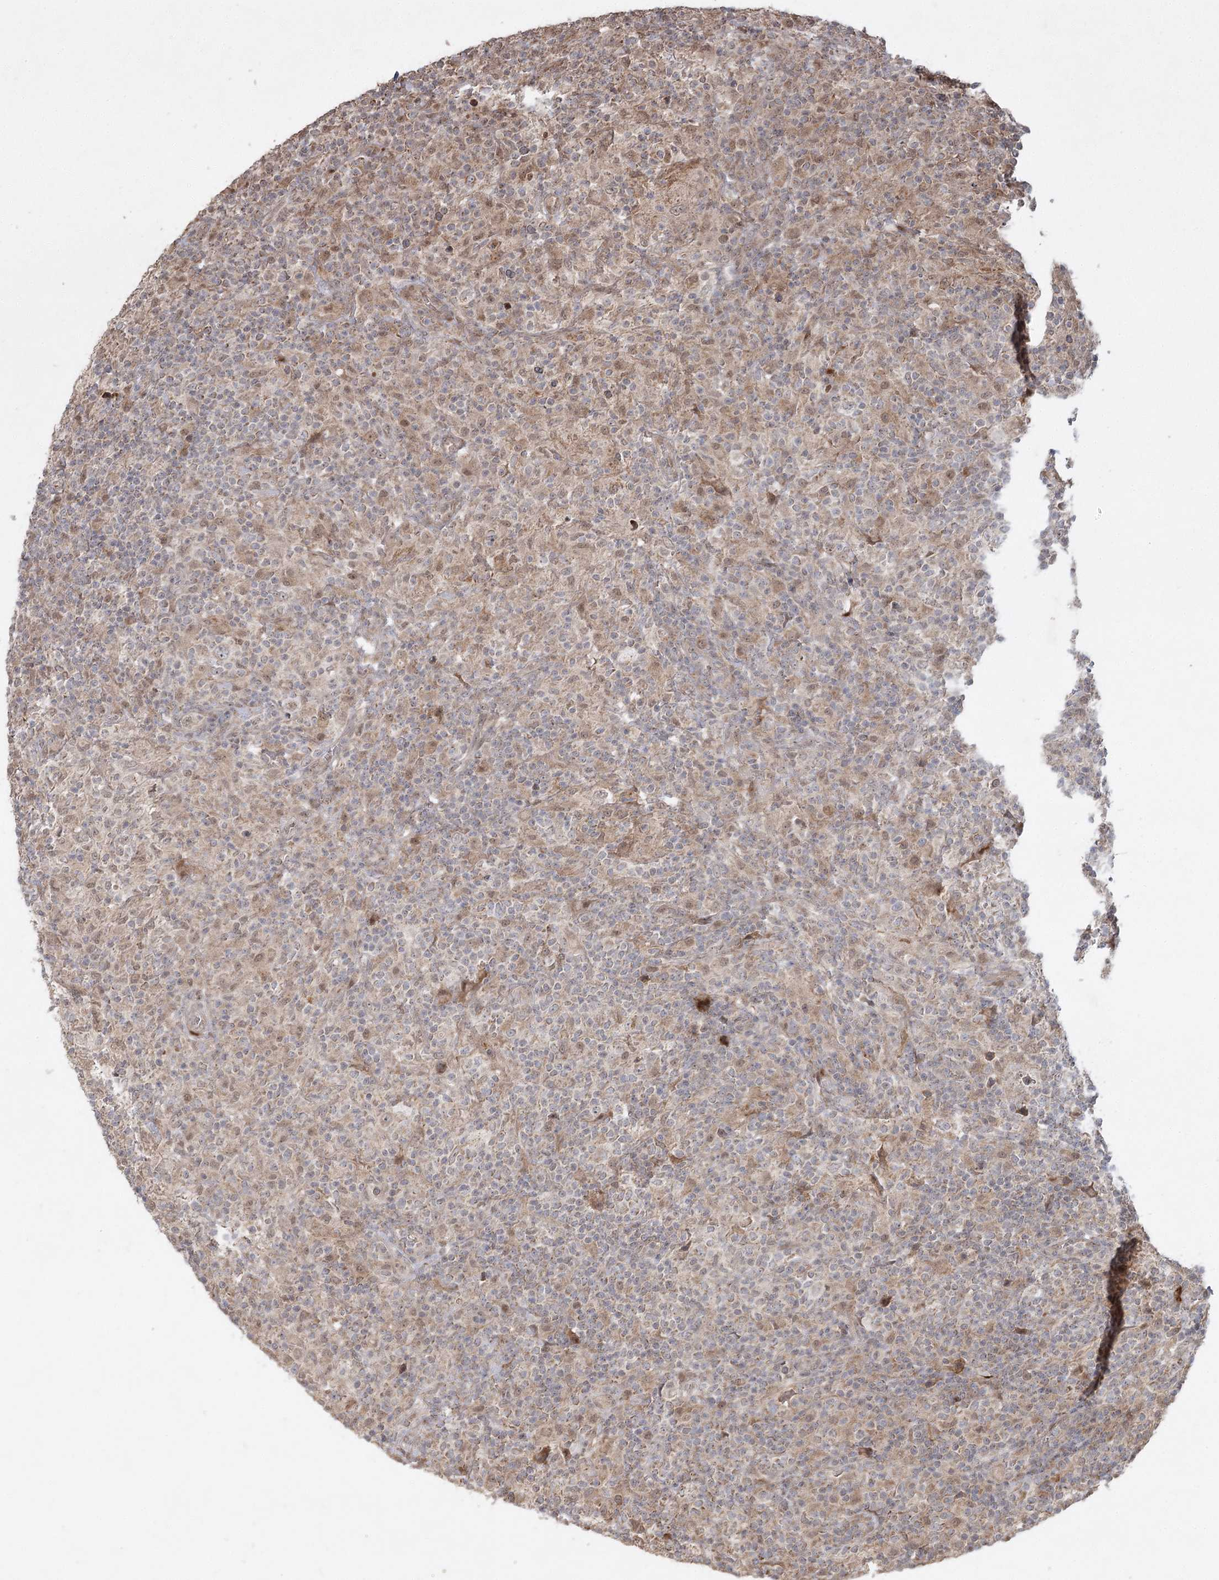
{"staining": {"intensity": "weak", "quantity": ">75%", "location": "cytoplasmic/membranous"}, "tissue": "lymphoma", "cell_type": "Tumor cells", "image_type": "cancer", "snomed": [{"axis": "morphology", "description": "Hodgkin's disease, NOS"}, {"axis": "topography", "description": "Lymph node"}], "caption": "A high-resolution image shows immunohistochemistry (IHC) staining of lymphoma, which demonstrates weak cytoplasmic/membranous expression in about >75% of tumor cells.", "gene": "KBTBD4", "patient": {"sex": "male", "age": 70}}